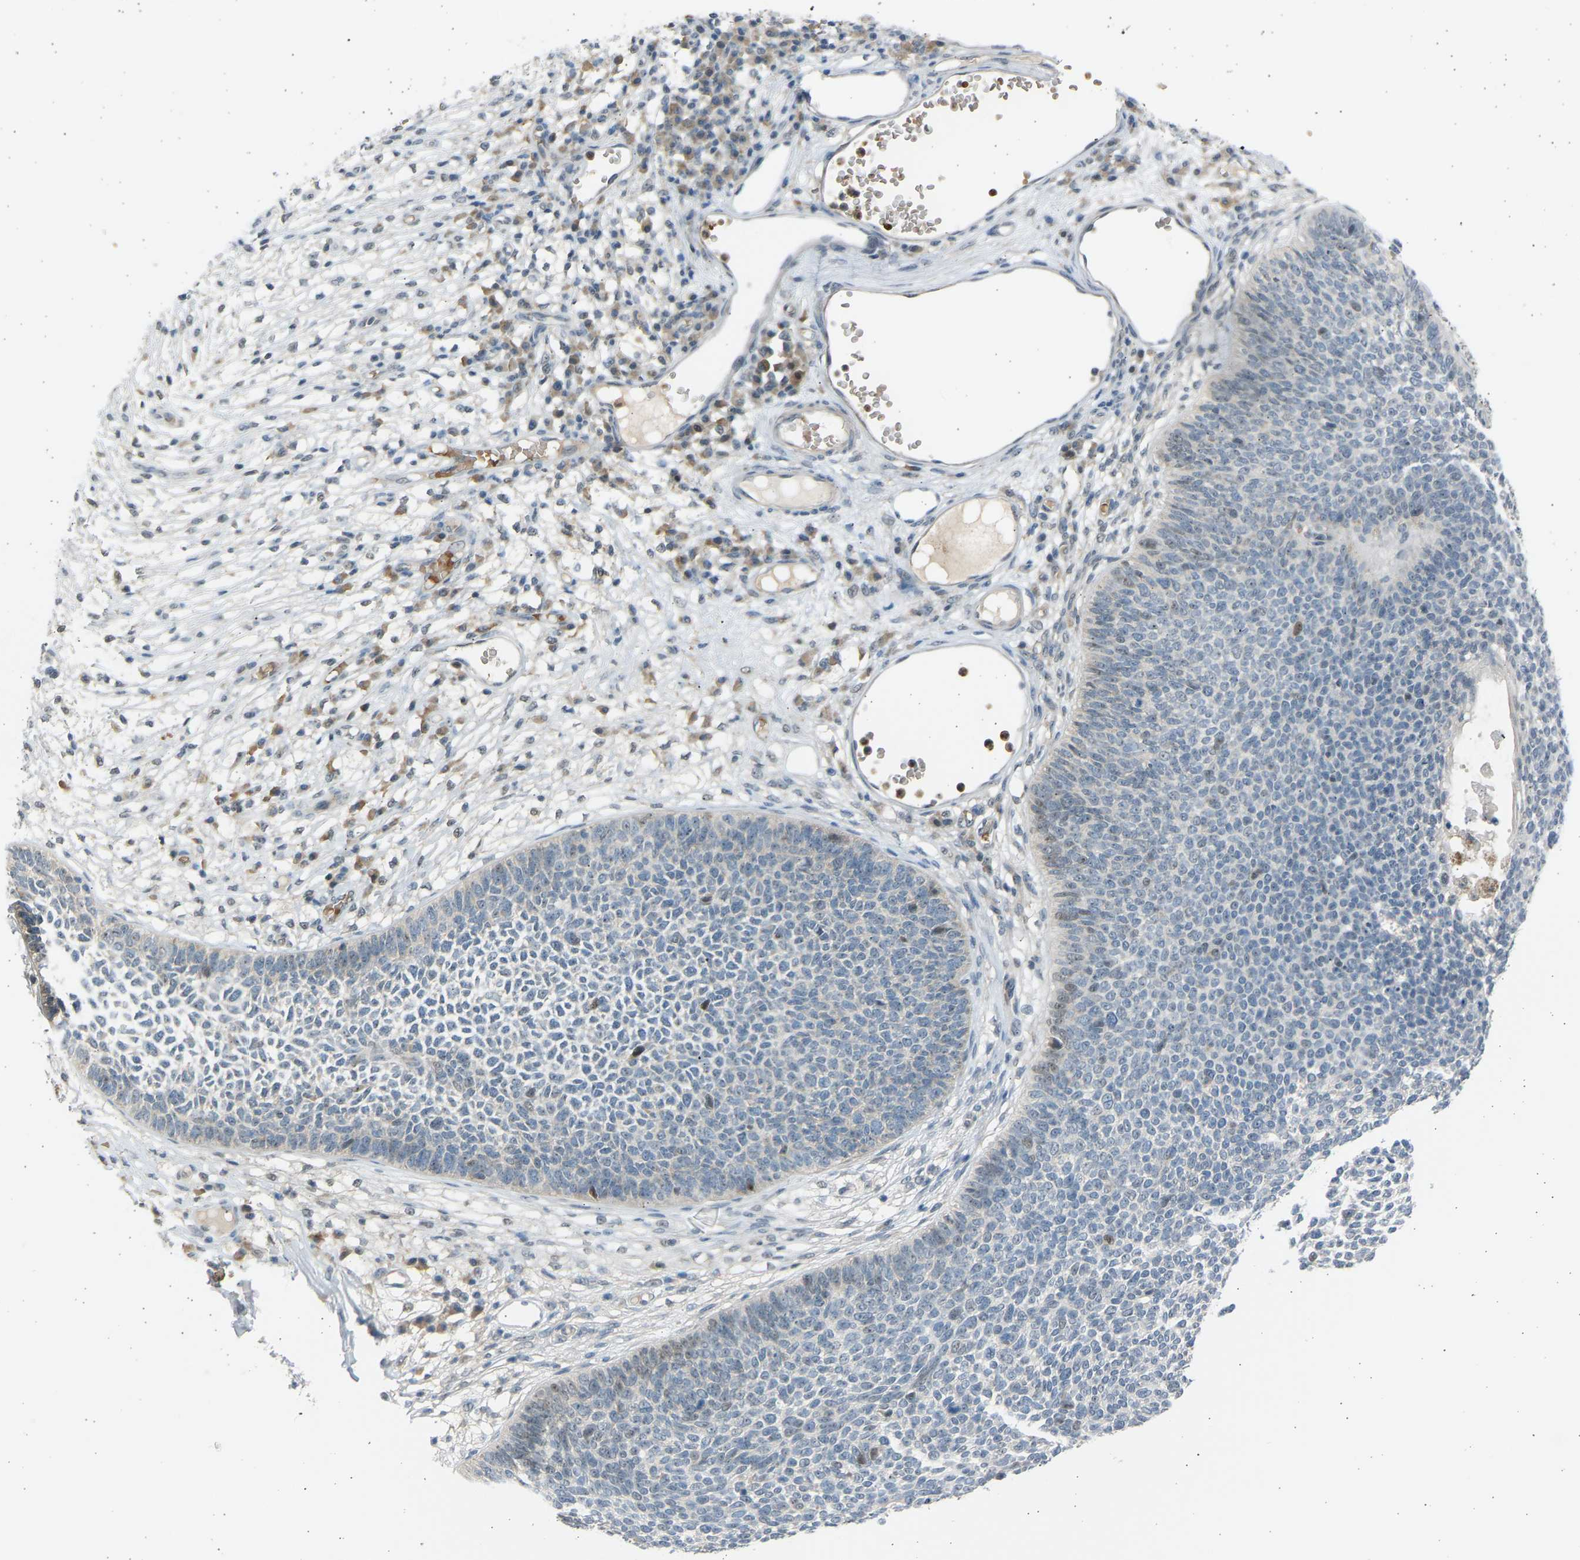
{"staining": {"intensity": "moderate", "quantity": "<25%", "location": "nuclear"}, "tissue": "skin cancer", "cell_type": "Tumor cells", "image_type": "cancer", "snomed": [{"axis": "morphology", "description": "Basal cell carcinoma"}, {"axis": "topography", "description": "Skin"}], "caption": "Skin basal cell carcinoma stained for a protein exhibits moderate nuclear positivity in tumor cells.", "gene": "BIRC2", "patient": {"sex": "female", "age": 84}}